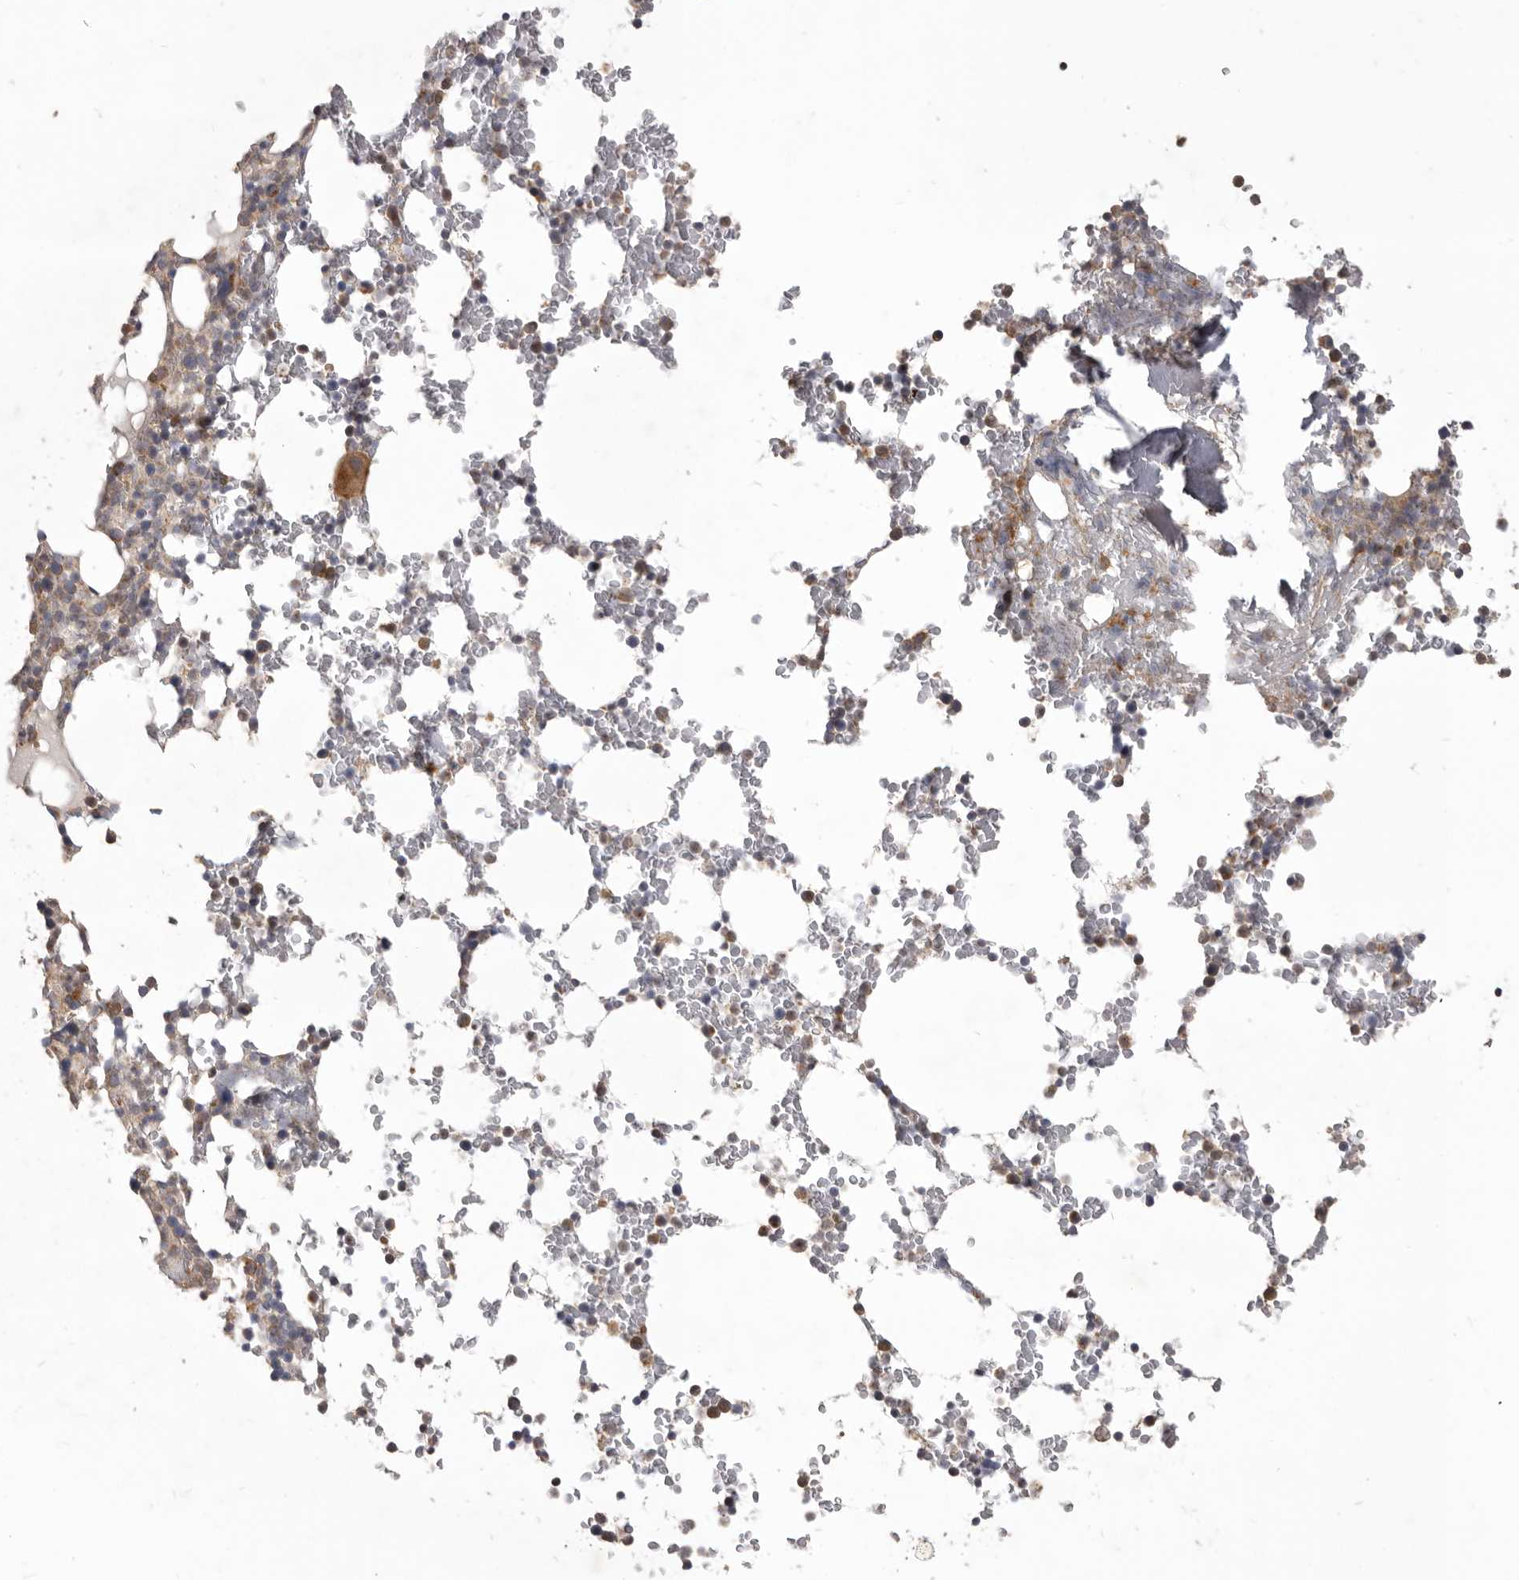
{"staining": {"intensity": "strong", "quantity": "<25%", "location": "cytoplasmic/membranous"}, "tissue": "bone marrow", "cell_type": "Hematopoietic cells", "image_type": "normal", "snomed": [{"axis": "morphology", "description": "Normal tissue, NOS"}, {"axis": "topography", "description": "Bone marrow"}], "caption": "Immunohistochemical staining of benign bone marrow displays medium levels of strong cytoplasmic/membranous positivity in about <25% of hematopoietic cells.", "gene": "VPS45", "patient": {"sex": "male", "age": 58}}